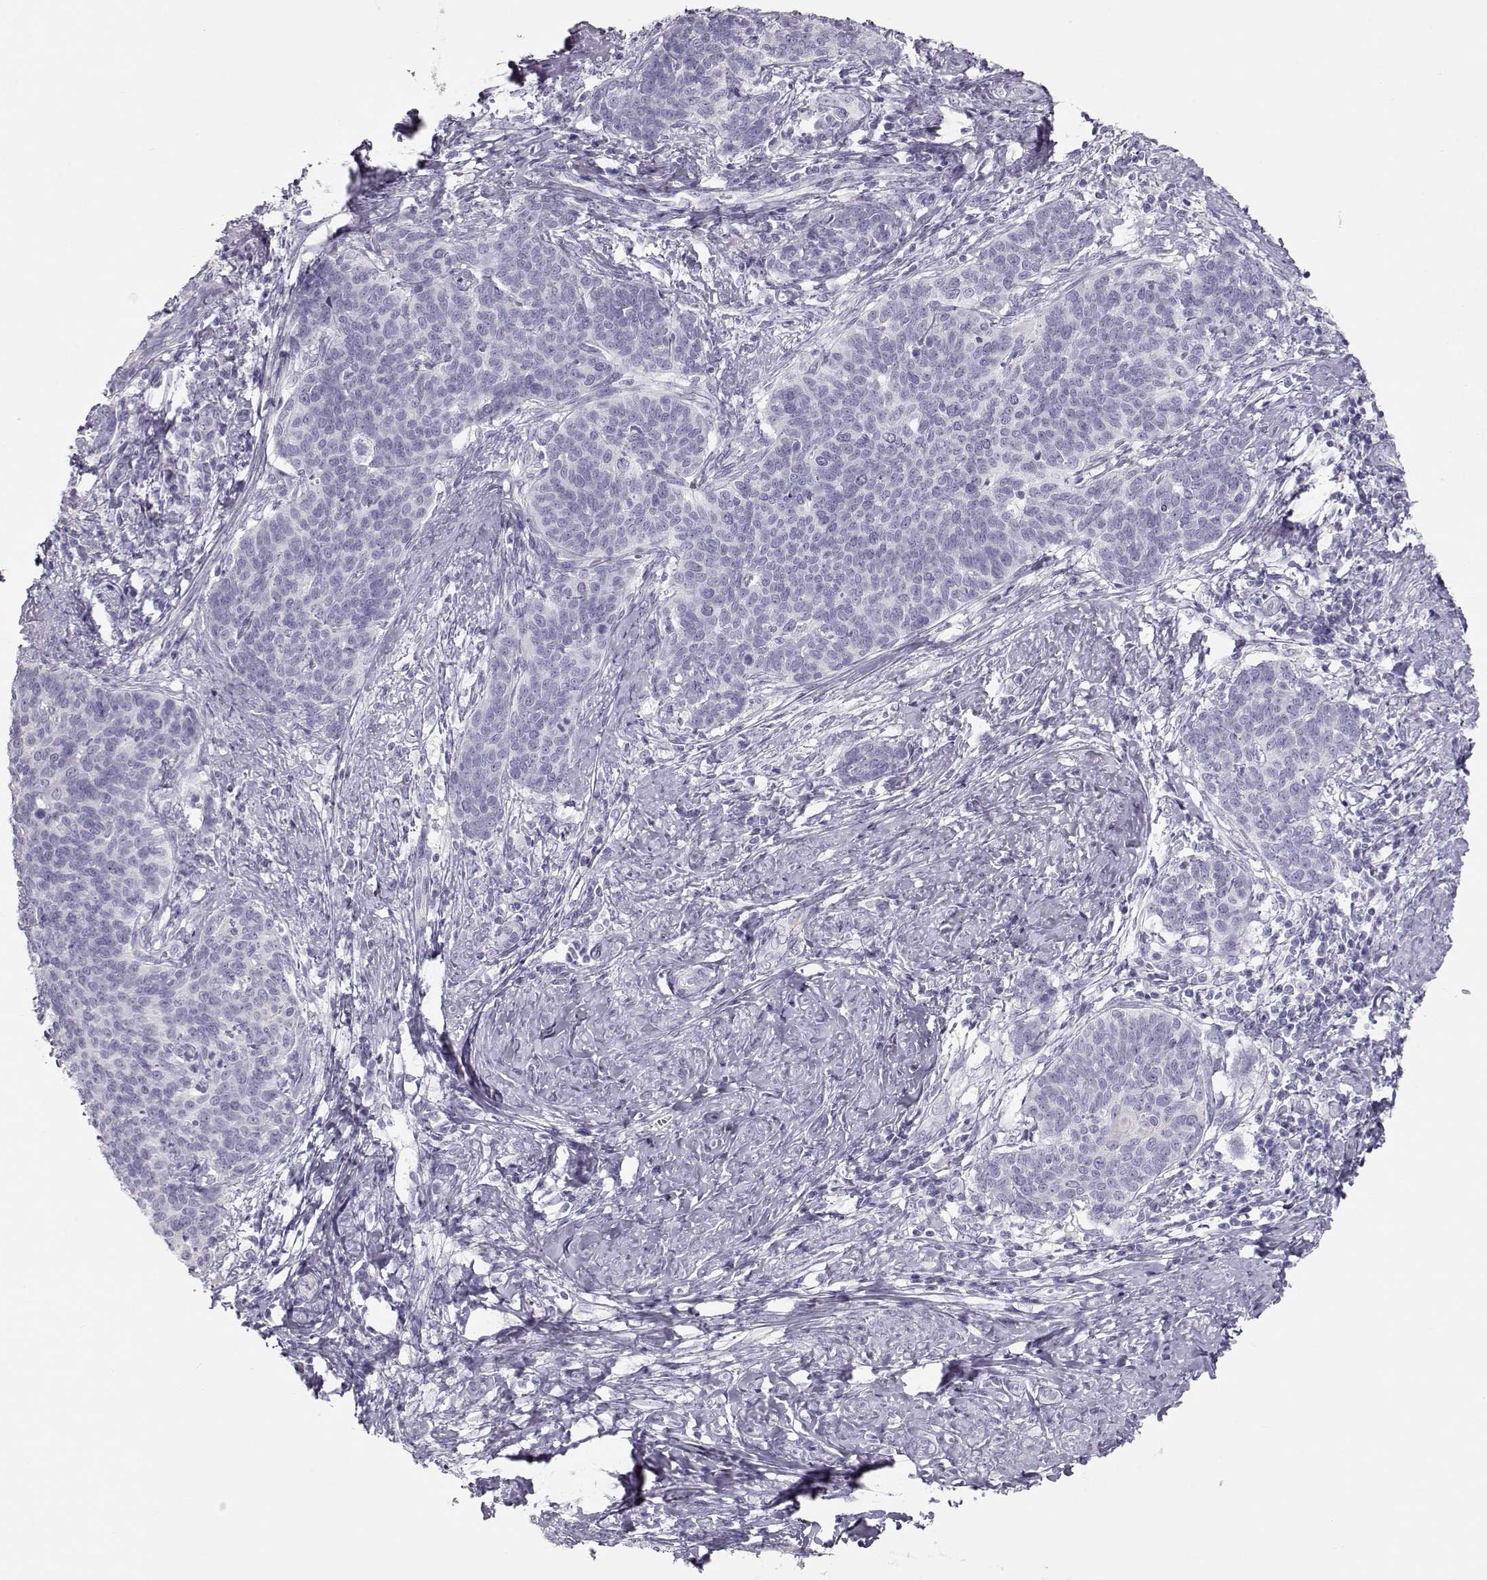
{"staining": {"intensity": "negative", "quantity": "none", "location": "none"}, "tissue": "cervical cancer", "cell_type": "Tumor cells", "image_type": "cancer", "snomed": [{"axis": "morphology", "description": "Squamous cell carcinoma, NOS"}, {"axis": "topography", "description": "Cervix"}], "caption": "Cervical cancer (squamous cell carcinoma) was stained to show a protein in brown. There is no significant positivity in tumor cells.", "gene": "MIP", "patient": {"sex": "female", "age": 39}}